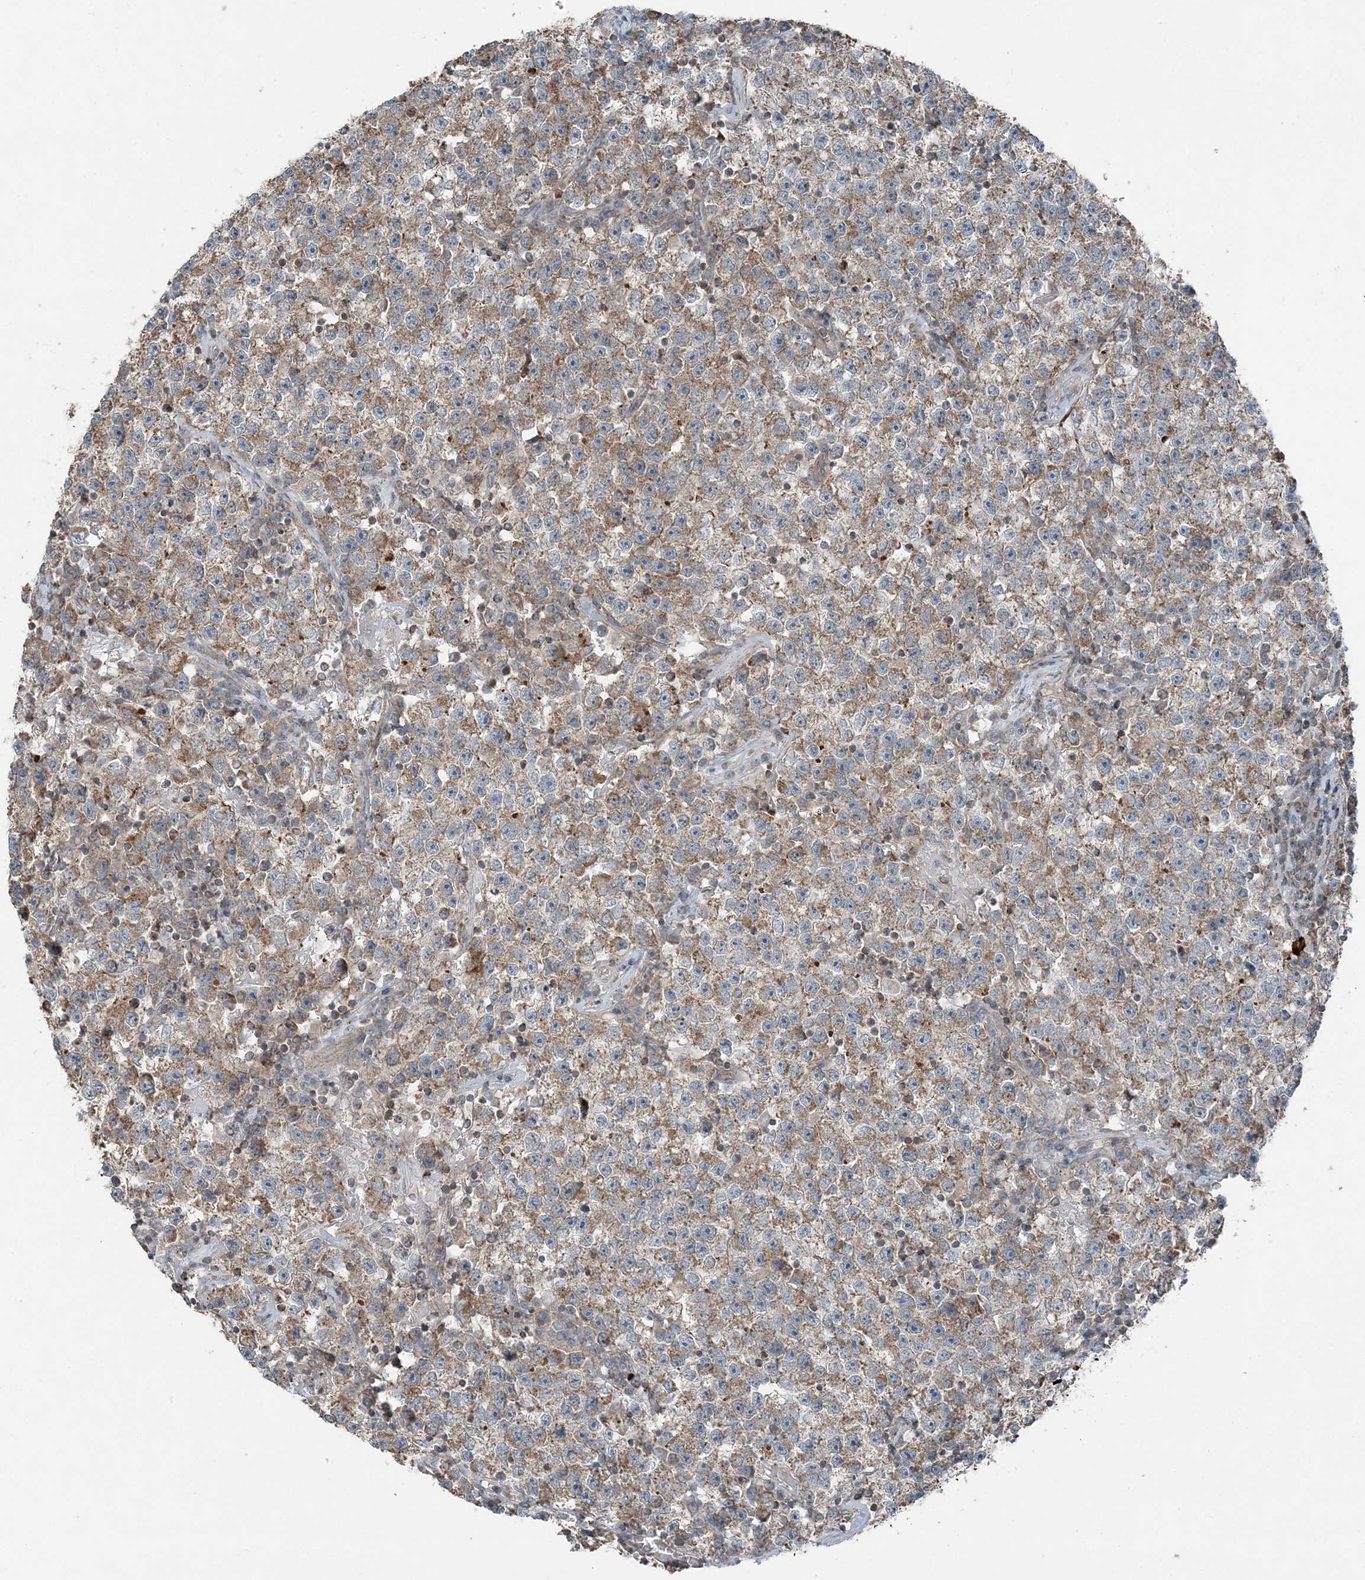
{"staining": {"intensity": "weak", "quantity": ">75%", "location": "cytoplasmic/membranous"}, "tissue": "testis cancer", "cell_type": "Tumor cells", "image_type": "cancer", "snomed": [{"axis": "morphology", "description": "Seminoma, NOS"}, {"axis": "topography", "description": "Testis"}], "caption": "Immunohistochemistry (DAB) staining of testis cancer demonstrates weak cytoplasmic/membranous protein staining in about >75% of tumor cells.", "gene": "KY", "patient": {"sex": "male", "age": 22}}